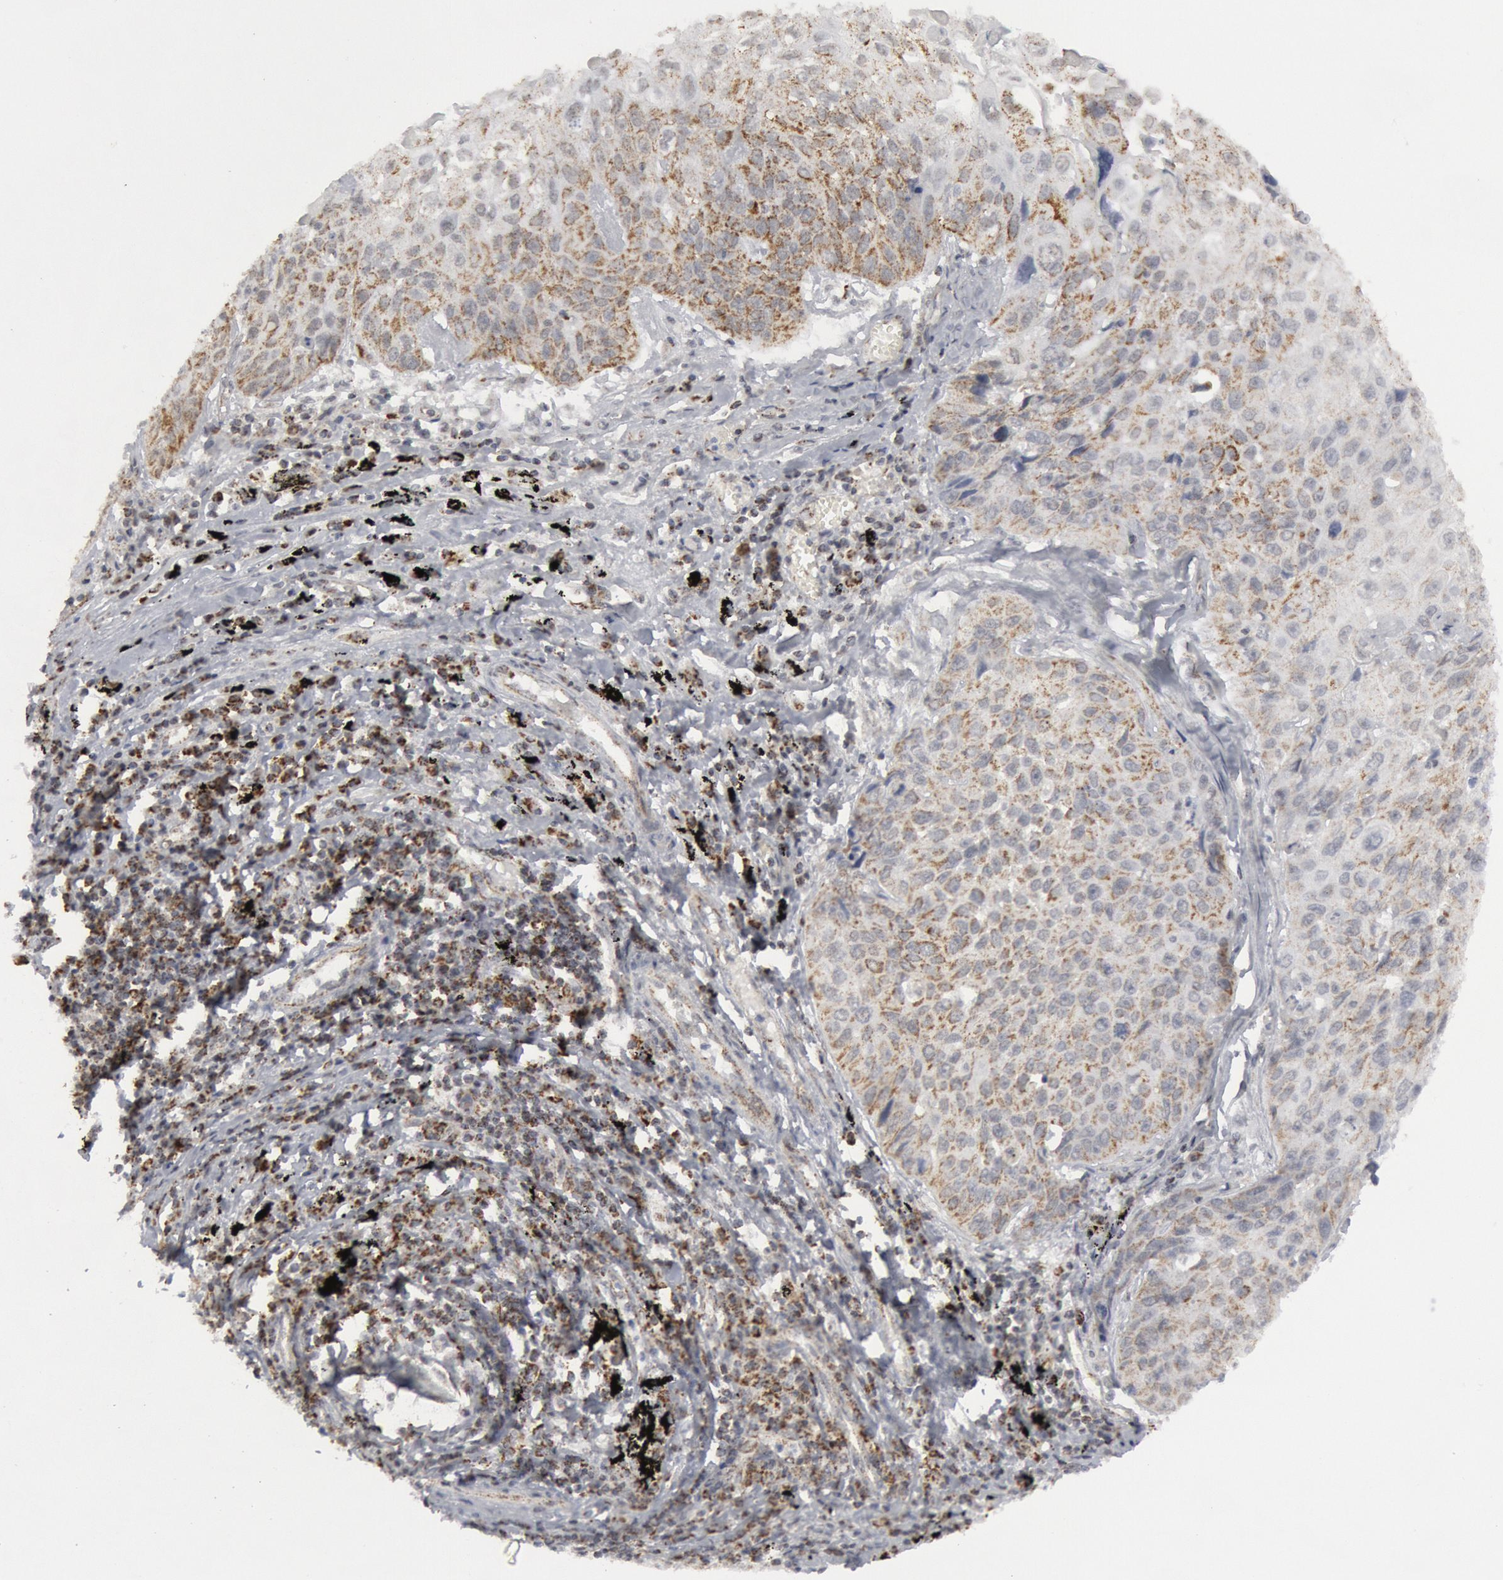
{"staining": {"intensity": "weak", "quantity": "25%-75%", "location": "cytoplasmic/membranous"}, "tissue": "lung cancer", "cell_type": "Tumor cells", "image_type": "cancer", "snomed": [{"axis": "morphology", "description": "Adenocarcinoma, NOS"}, {"axis": "topography", "description": "Lung"}], "caption": "Adenocarcinoma (lung) tissue displays weak cytoplasmic/membranous staining in approximately 25%-75% of tumor cells, visualized by immunohistochemistry.", "gene": "CASP9", "patient": {"sex": "male", "age": 60}}